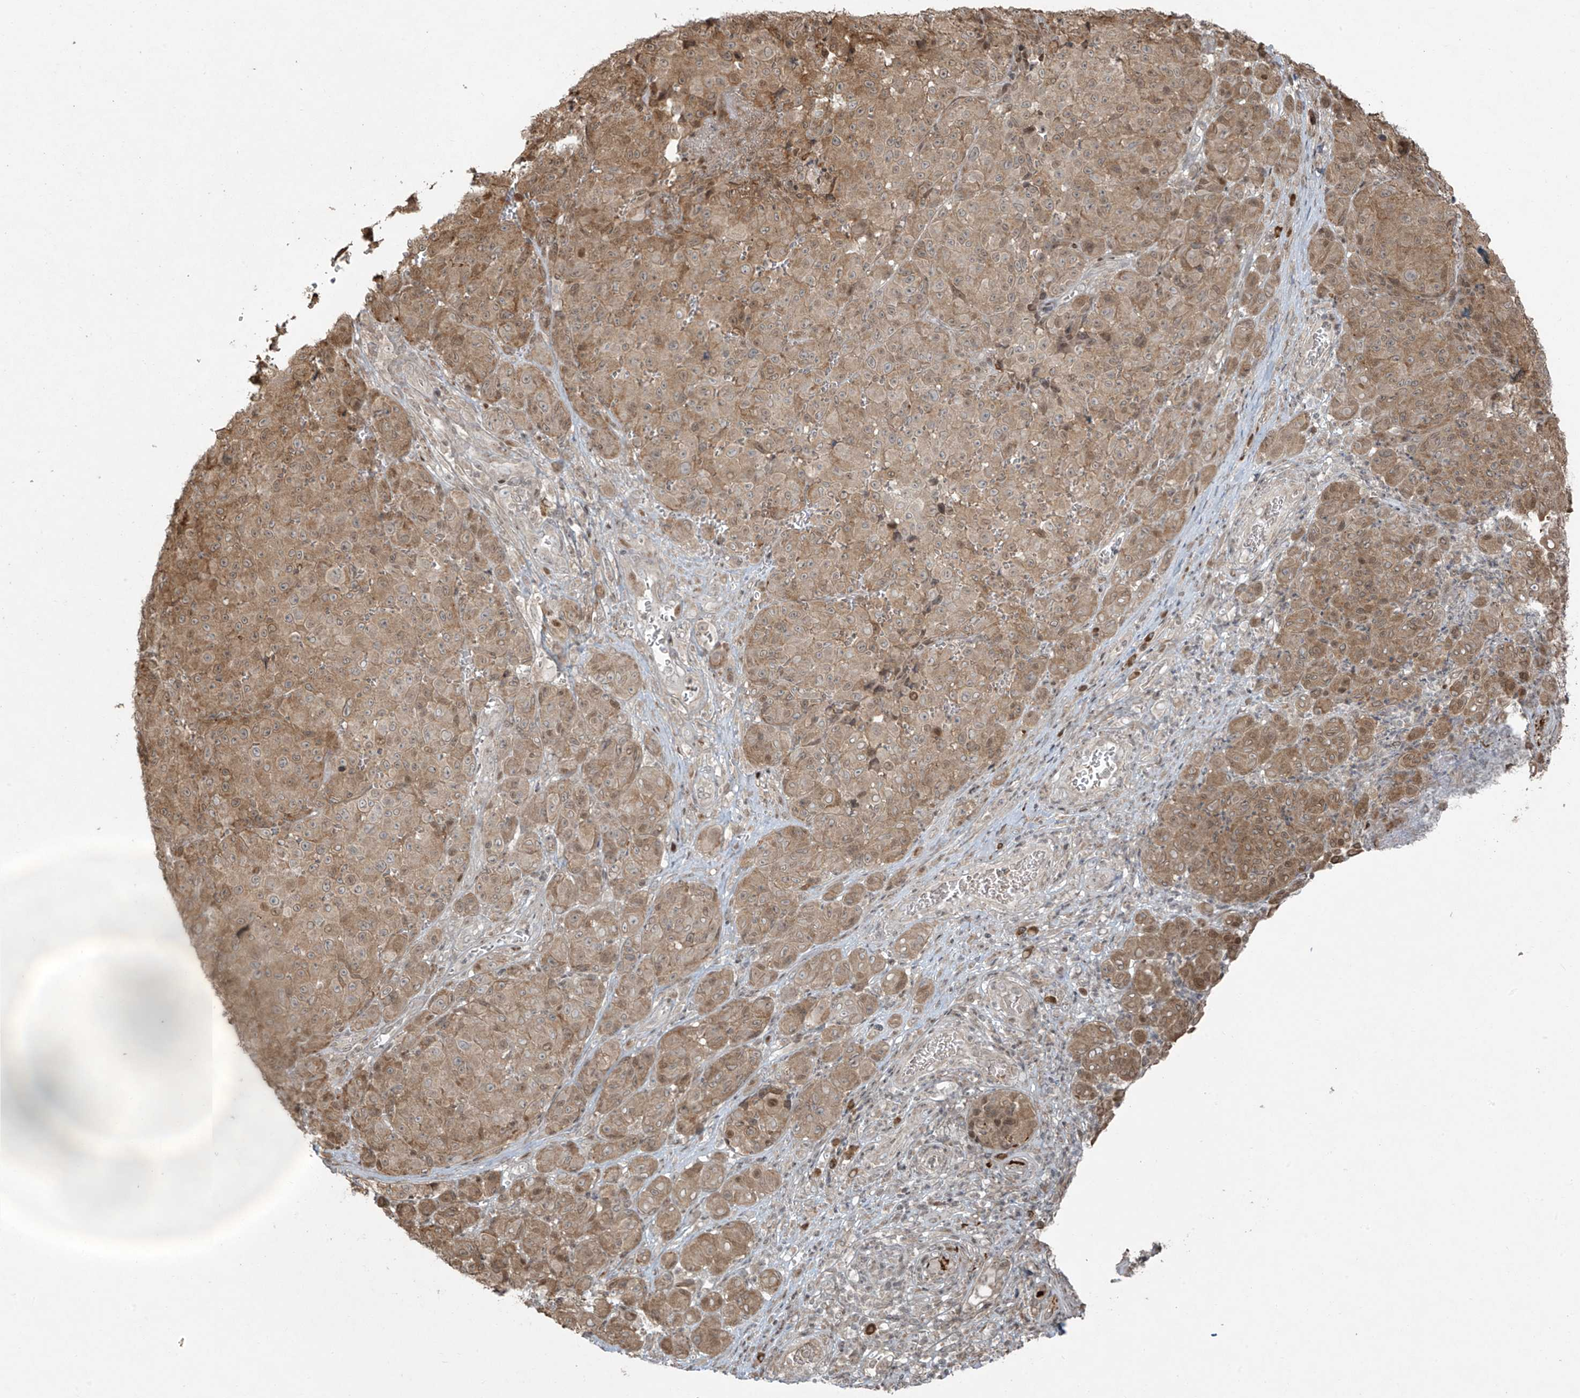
{"staining": {"intensity": "moderate", "quantity": ">75%", "location": "cytoplasmic/membranous"}, "tissue": "melanoma", "cell_type": "Tumor cells", "image_type": "cancer", "snomed": [{"axis": "morphology", "description": "Malignant melanoma, NOS"}, {"axis": "topography", "description": "Skin"}], "caption": "Immunohistochemistry (IHC) micrograph of malignant melanoma stained for a protein (brown), which displays medium levels of moderate cytoplasmic/membranous expression in about >75% of tumor cells.", "gene": "TTC22", "patient": {"sex": "male", "age": 73}}